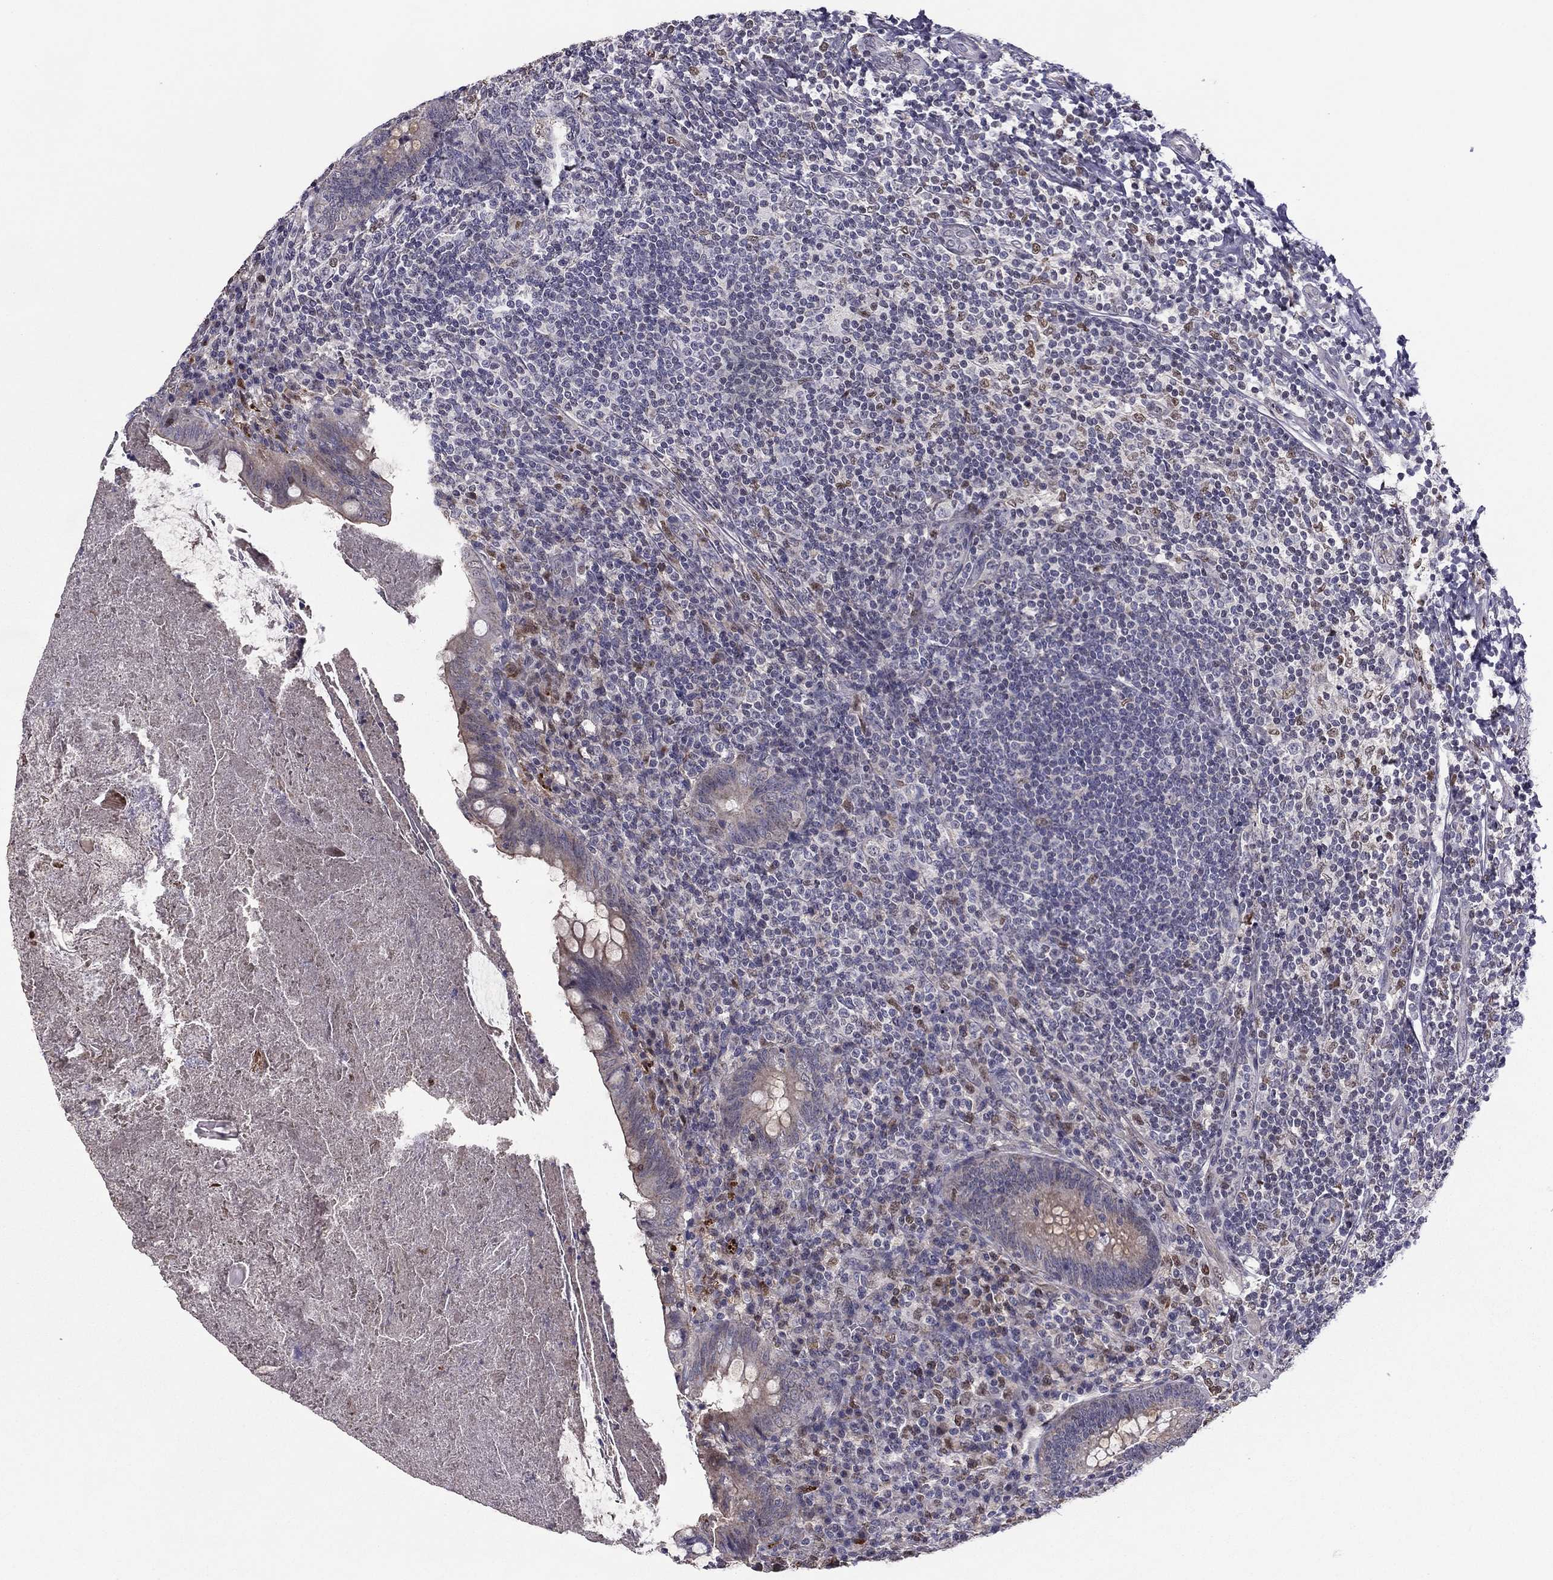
{"staining": {"intensity": "negative", "quantity": "none", "location": "none"}, "tissue": "appendix", "cell_type": "Glandular cells", "image_type": "normal", "snomed": [{"axis": "morphology", "description": "Normal tissue, NOS"}, {"axis": "topography", "description": "Appendix"}], "caption": "This is an IHC image of benign human appendix. There is no expression in glandular cells.", "gene": "HCN1", "patient": {"sex": "male", "age": 47}}